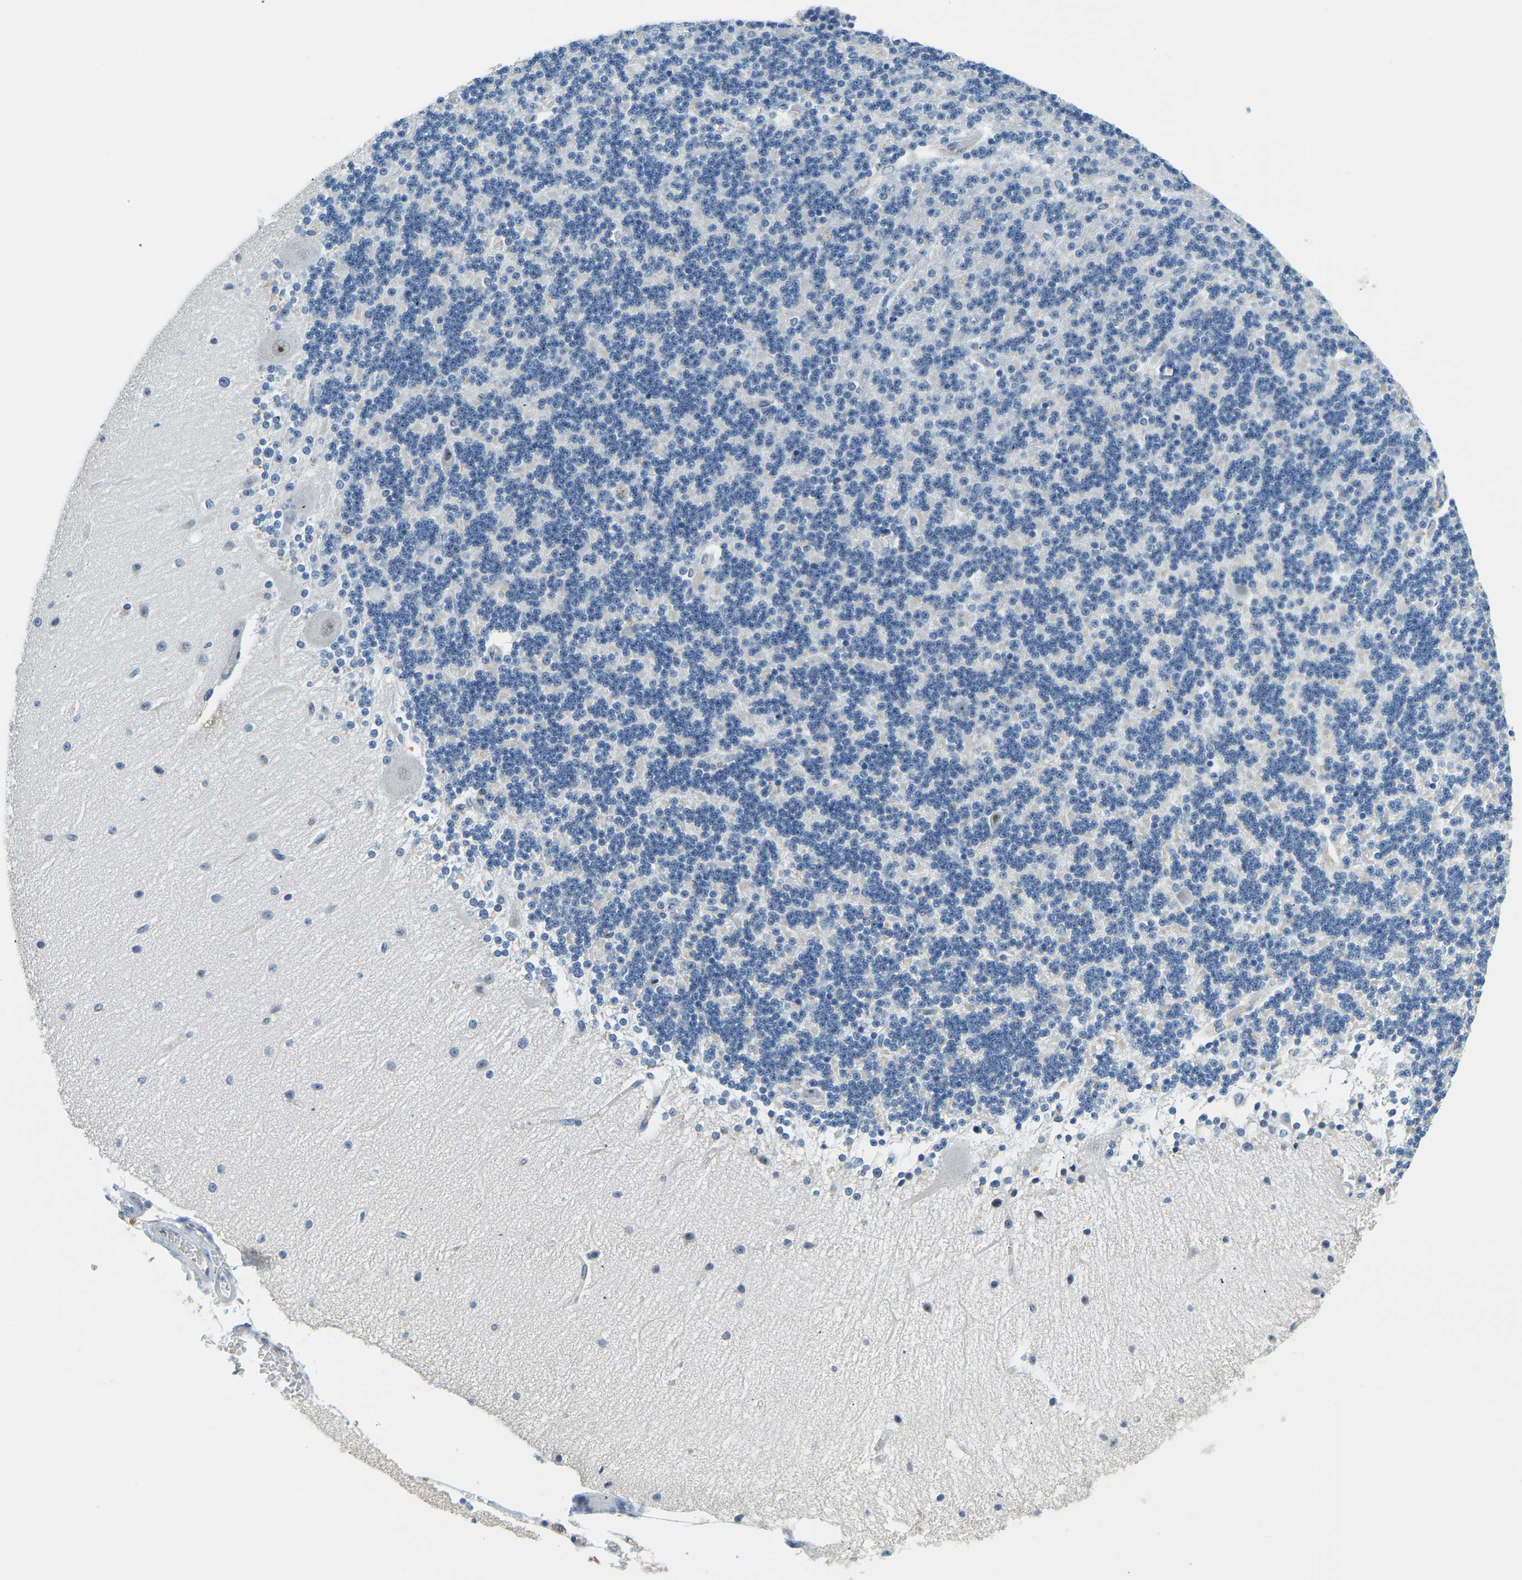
{"staining": {"intensity": "negative", "quantity": "none", "location": "none"}, "tissue": "cerebellum", "cell_type": "Cells in granular layer", "image_type": "normal", "snomed": [{"axis": "morphology", "description": "Normal tissue, NOS"}, {"axis": "topography", "description": "Cerebellum"}], "caption": "Cells in granular layer are negative for brown protein staining in benign cerebellum. (DAB (3,3'-diaminobenzidine) immunohistochemistry (IHC) with hematoxylin counter stain).", "gene": "RRP1", "patient": {"sex": "female", "age": 54}}